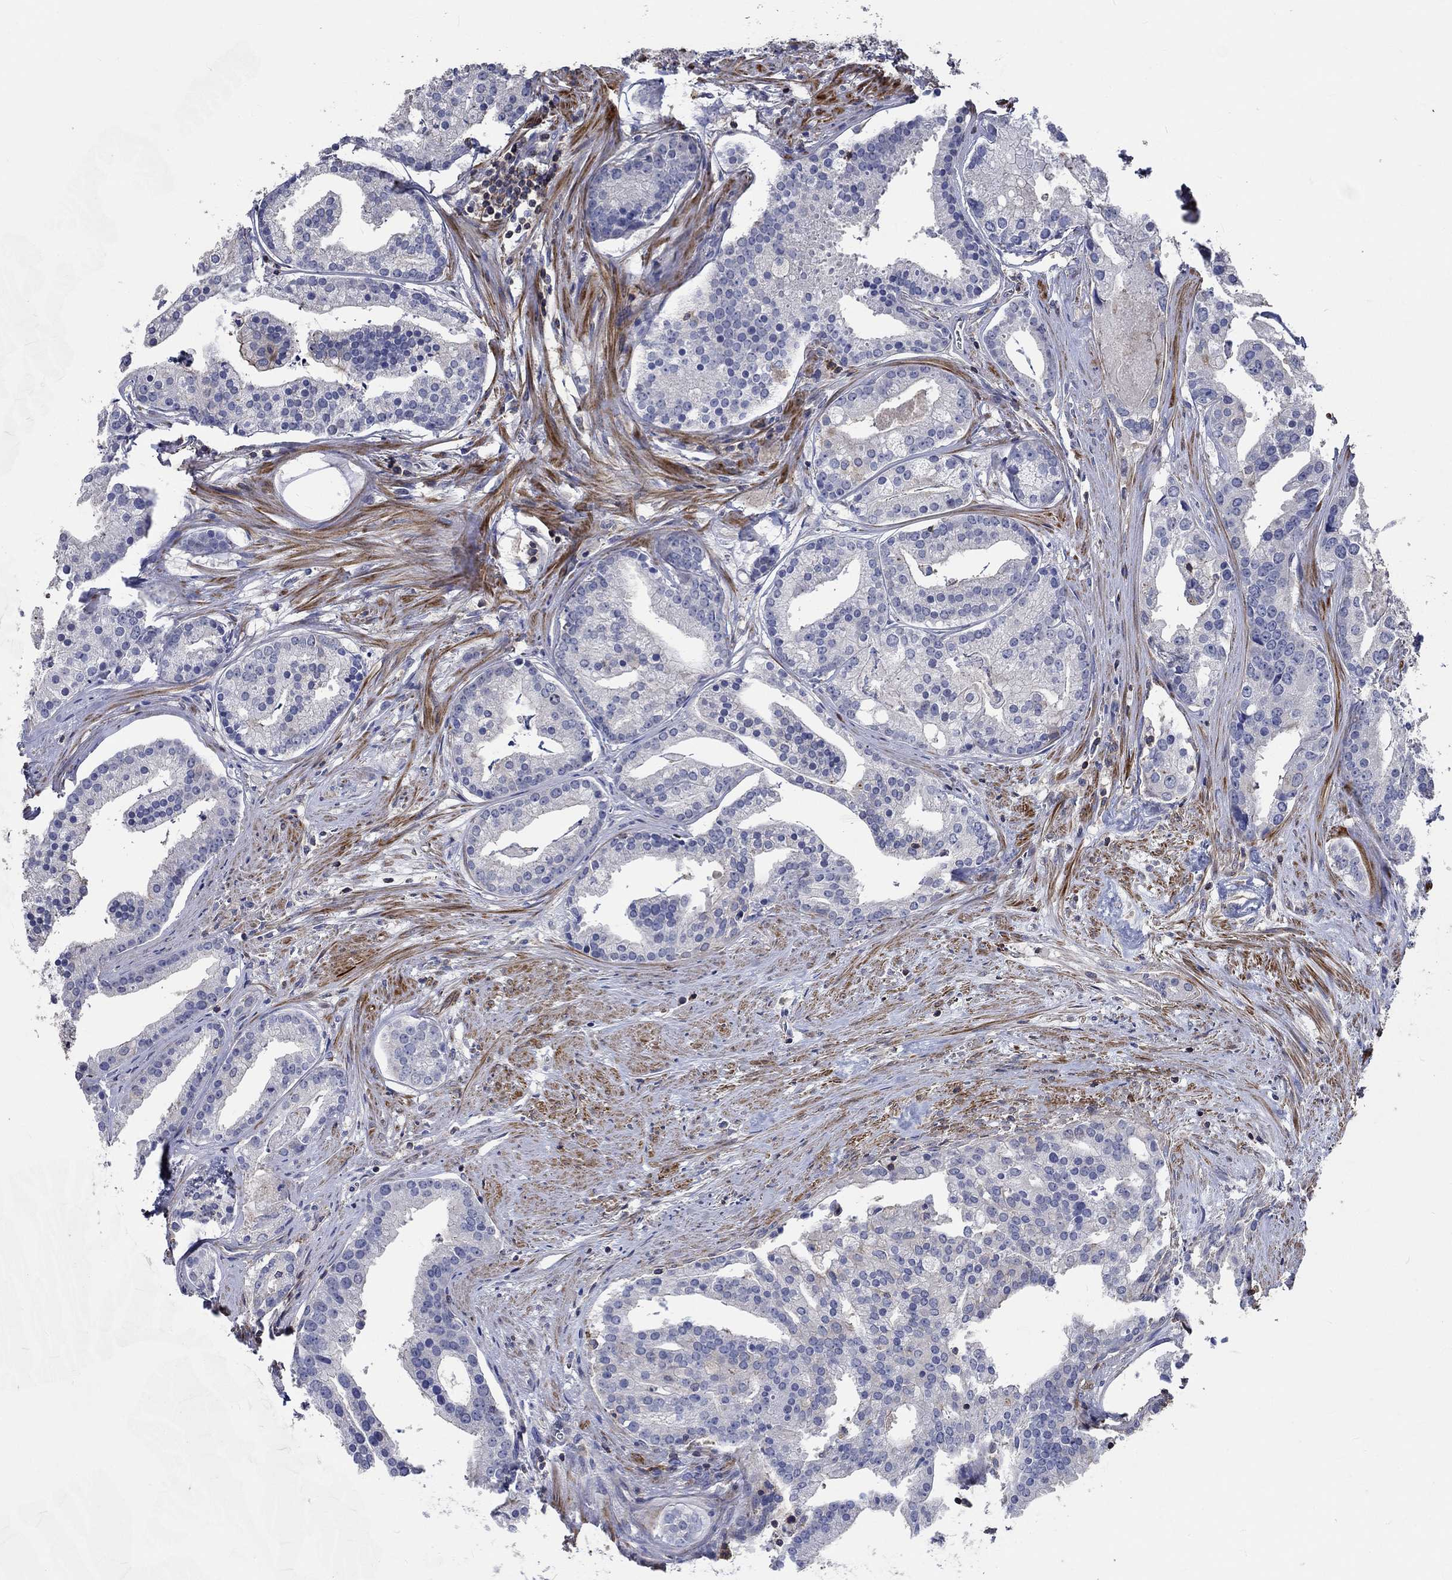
{"staining": {"intensity": "negative", "quantity": "none", "location": "none"}, "tissue": "prostate cancer", "cell_type": "Tumor cells", "image_type": "cancer", "snomed": [{"axis": "morphology", "description": "Adenocarcinoma, NOS"}, {"axis": "topography", "description": "Prostate and seminal vesicle, NOS"}, {"axis": "topography", "description": "Prostate"}], "caption": "Prostate cancer (adenocarcinoma) was stained to show a protein in brown. There is no significant expression in tumor cells. (DAB (3,3'-diaminobenzidine) IHC visualized using brightfield microscopy, high magnification).", "gene": "TNFAIP8L3", "patient": {"sex": "male", "age": 44}}